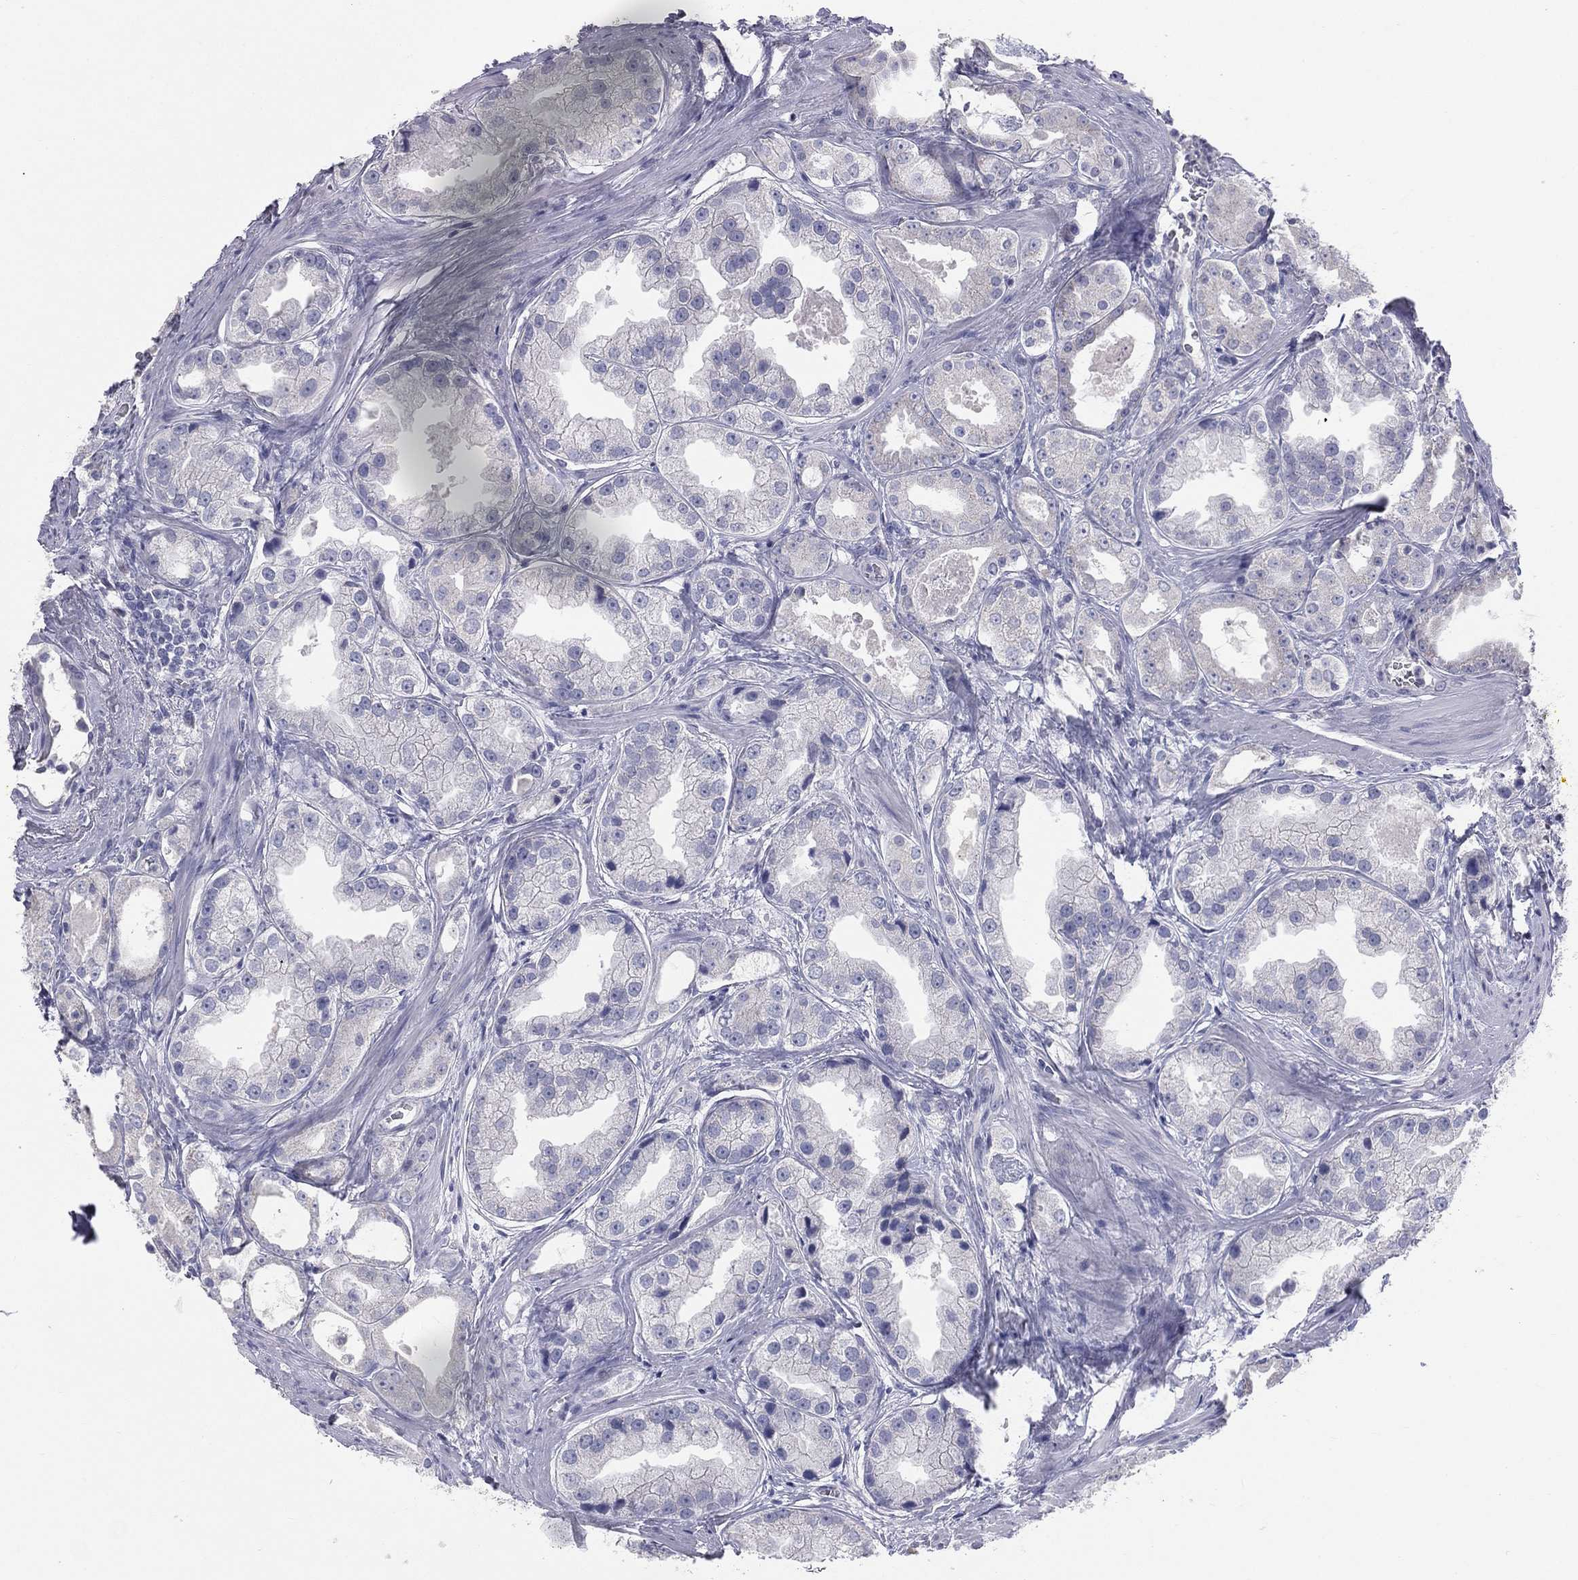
{"staining": {"intensity": "negative", "quantity": "none", "location": "none"}, "tissue": "prostate cancer", "cell_type": "Tumor cells", "image_type": "cancer", "snomed": [{"axis": "morphology", "description": "Adenocarcinoma, NOS"}, {"axis": "topography", "description": "Prostate"}], "caption": "IHC micrograph of human adenocarcinoma (prostate) stained for a protein (brown), which displays no staining in tumor cells.", "gene": "STK31", "patient": {"sex": "male", "age": 61}}